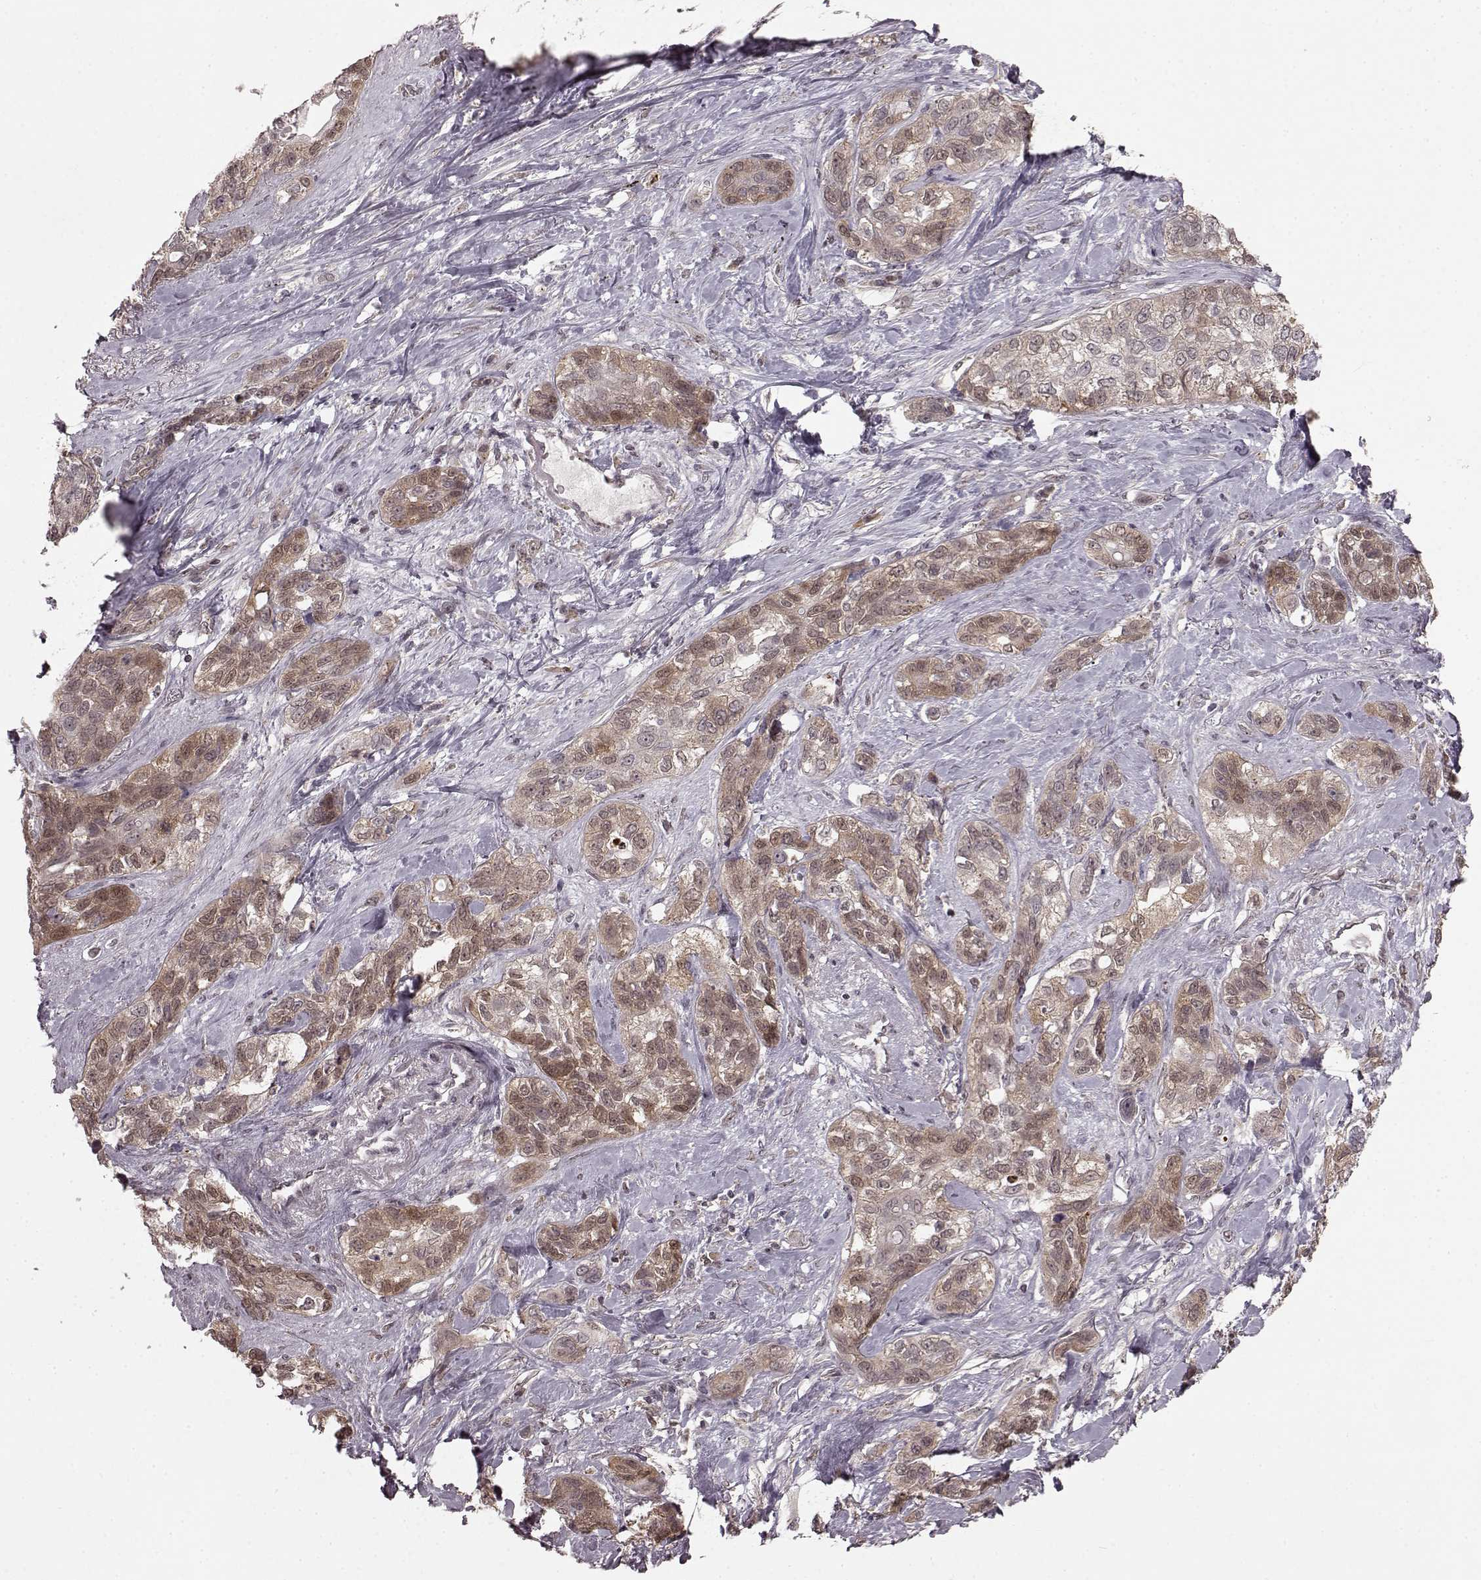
{"staining": {"intensity": "weak", "quantity": "25%-75%", "location": "cytoplasmic/membranous,nuclear"}, "tissue": "lung cancer", "cell_type": "Tumor cells", "image_type": "cancer", "snomed": [{"axis": "morphology", "description": "Squamous cell carcinoma, NOS"}, {"axis": "topography", "description": "Lung"}], "caption": "DAB immunohistochemical staining of human lung squamous cell carcinoma shows weak cytoplasmic/membranous and nuclear protein expression in approximately 25%-75% of tumor cells.", "gene": "GSS", "patient": {"sex": "female", "age": 70}}